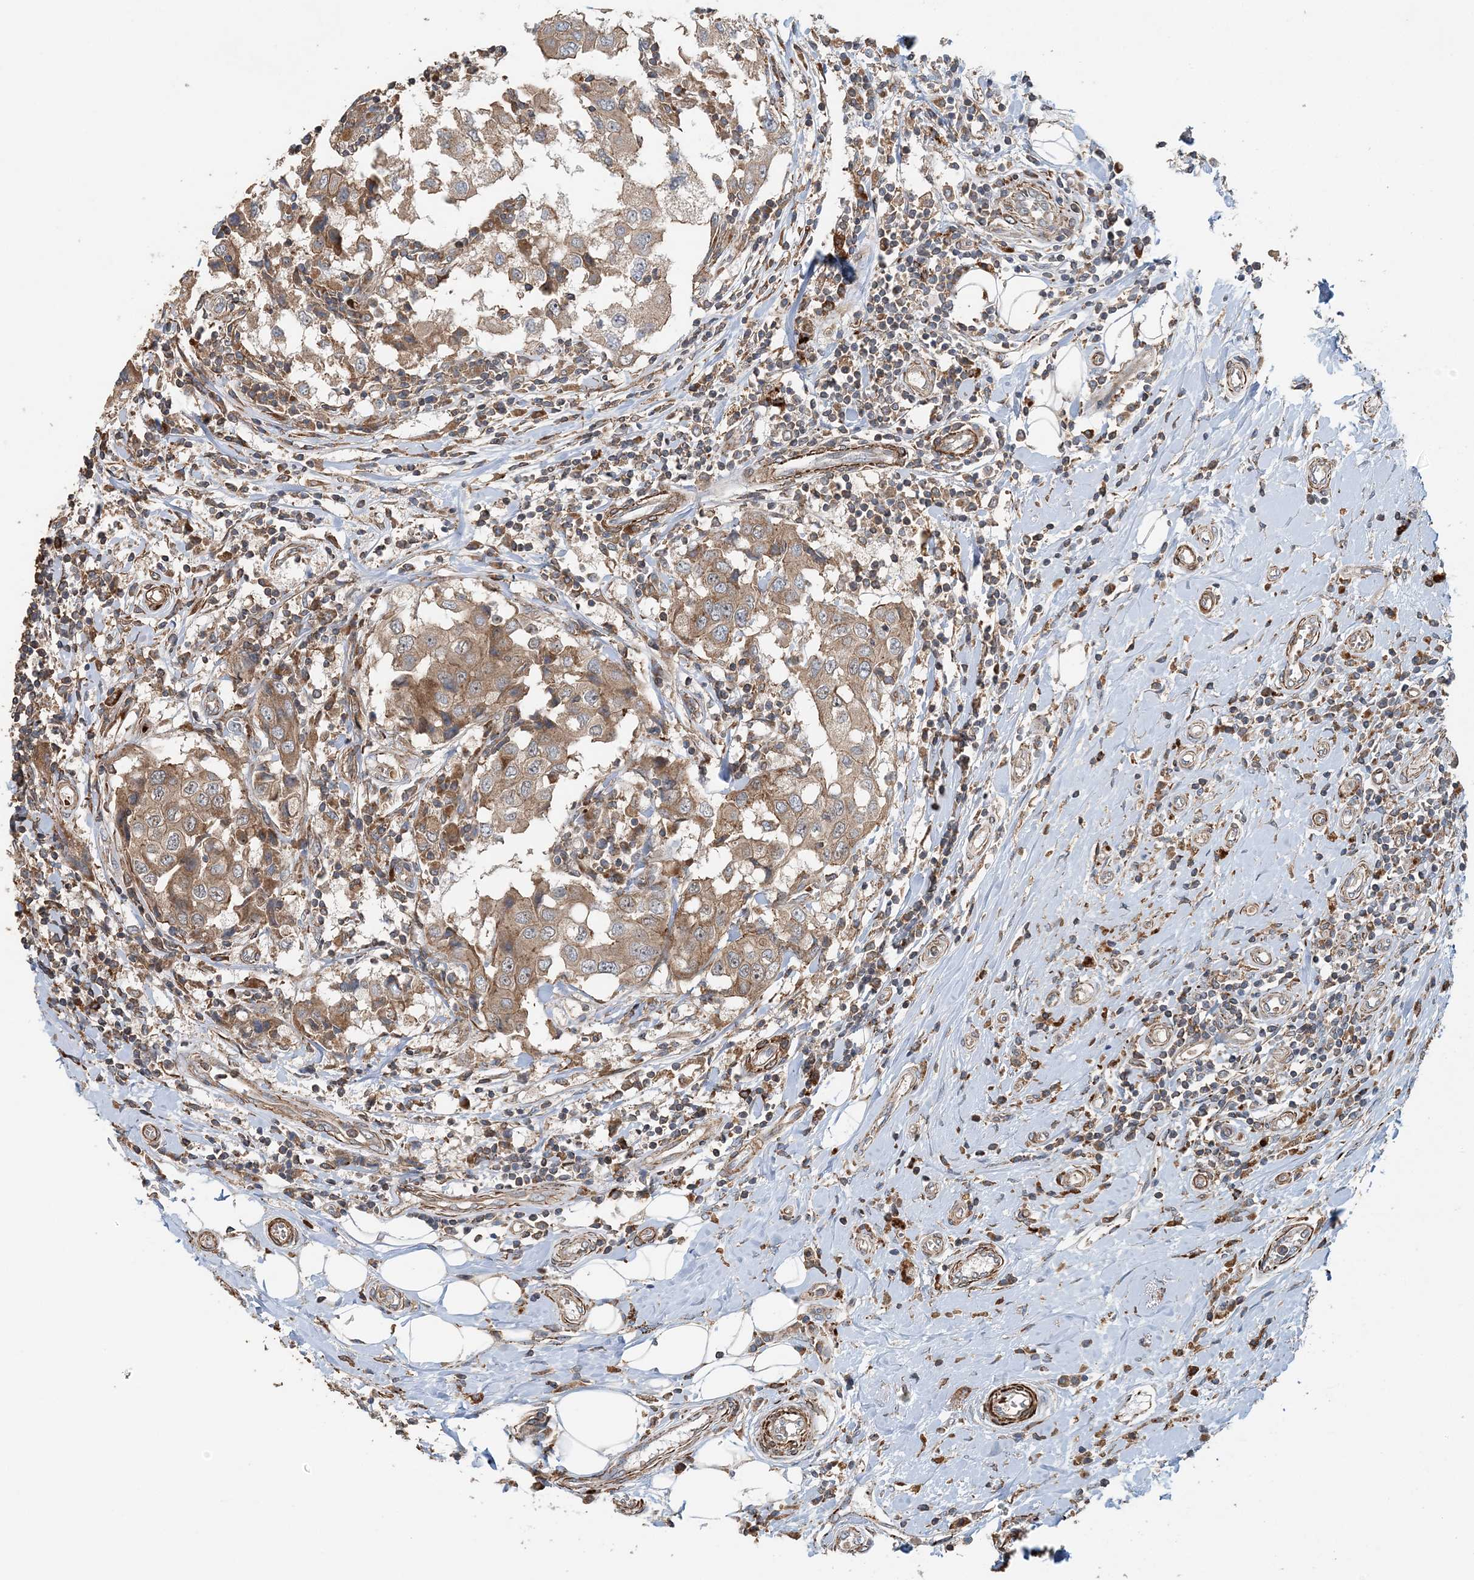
{"staining": {"intensity": "moderate", "quantity": ">75%", "location": "cytoplasmic/membranous"}, "tissue": "breast cancer", "cell_type": "Tumor cells", "image_type": "cancer", "snomed": [{"axis": "morphology", "description": "Duct carcinoma"}, {"axis": "topography", "description": "Breast"}], "caption": "Immunohistochemical staining of human breast infiltrating ductal carcinoma exhibits medium levels of moderate cytoplasmic/membranous protein expression in about >75% of tumor cells.", "gene": "TTI1", "patient": {"sex": "female", "age": 27}}